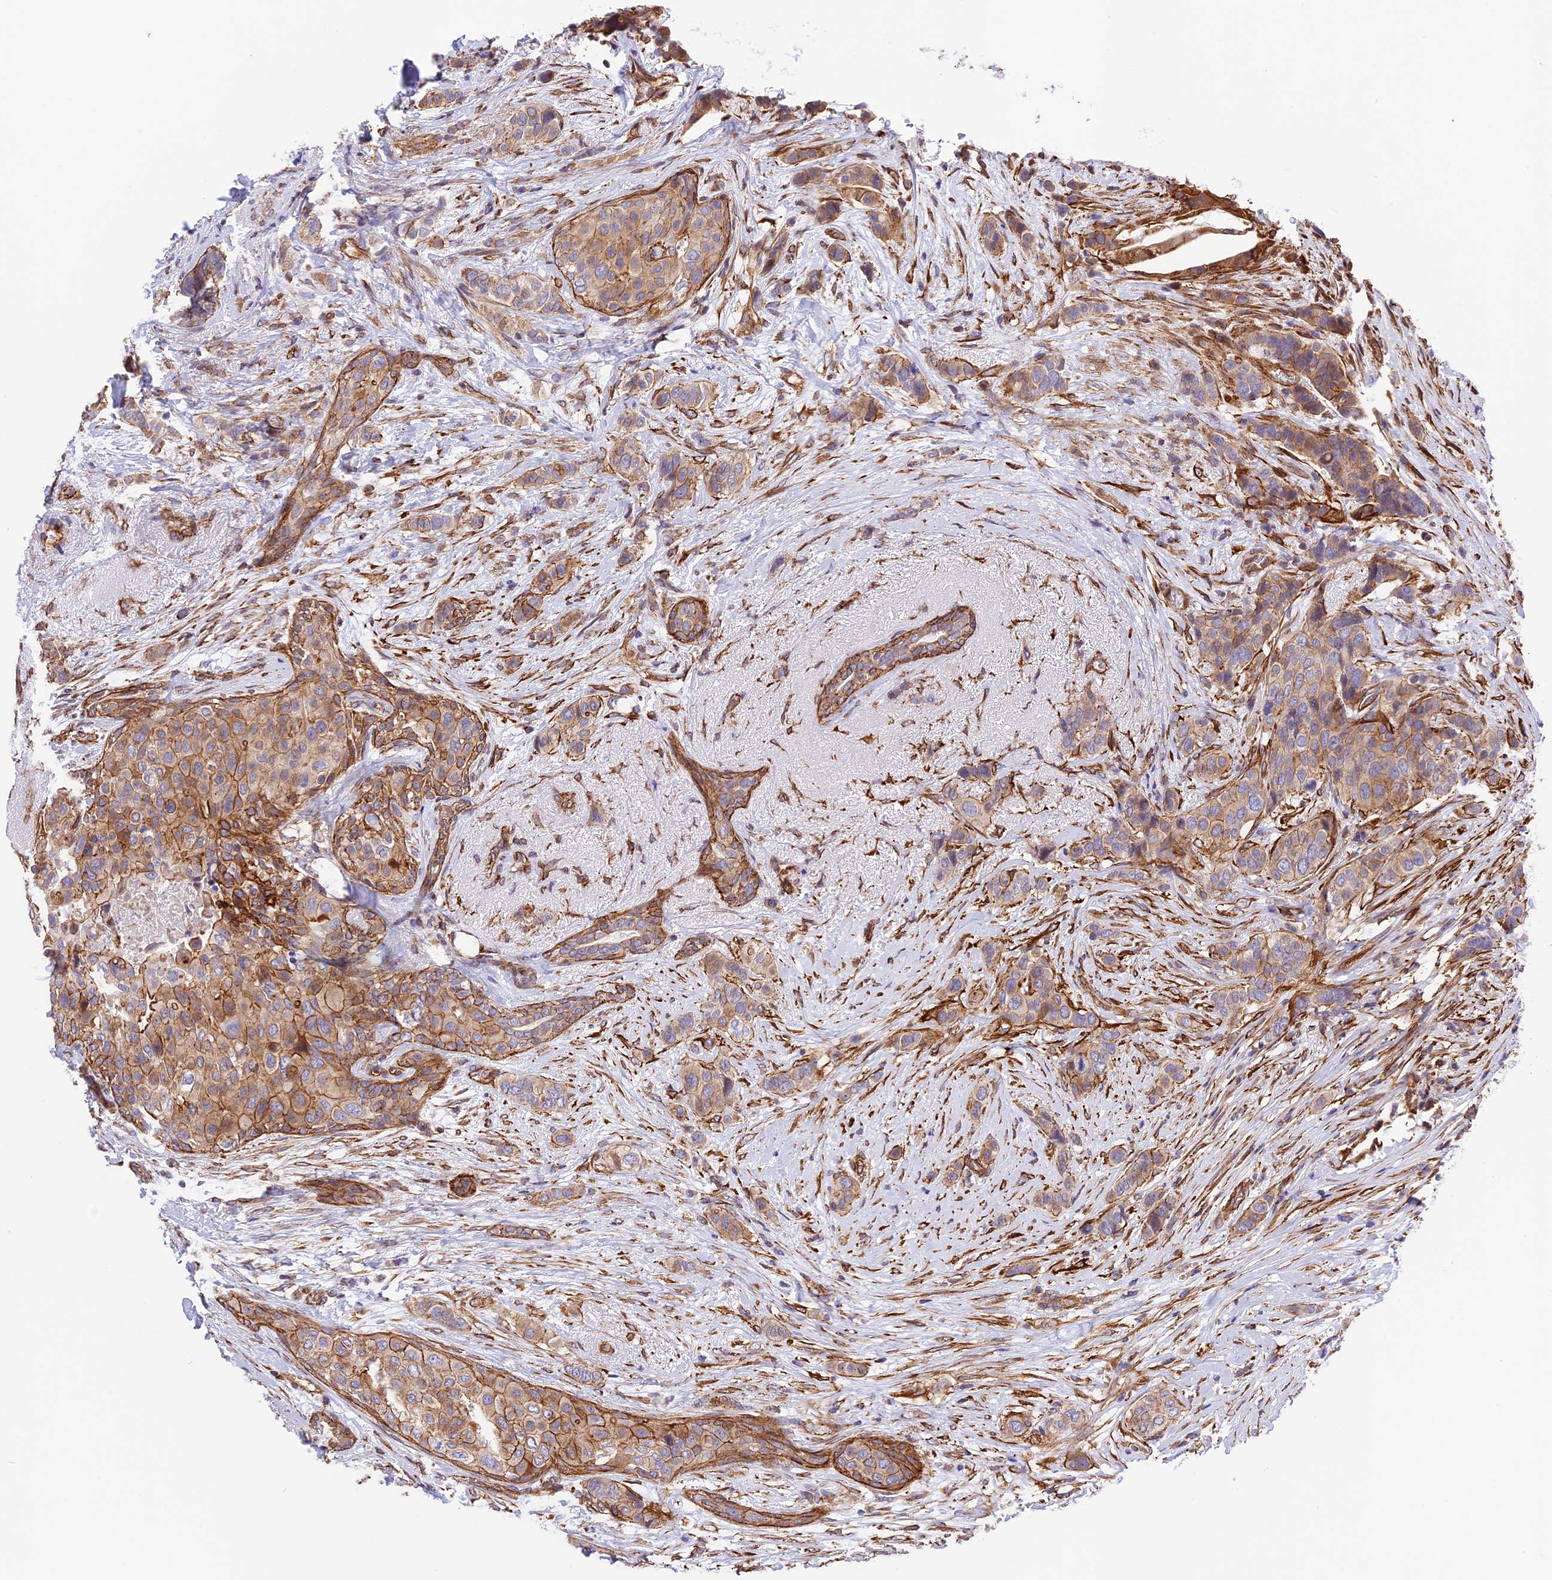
{"staining": {"intensity": "moderate", "quantity": "25%-75%", "location": "cytoplasmic/membranous"}, "tissue": "breast cancer", "cell_type": "Tumor cells", "image_type": "cancer", "snomed": [{"axis": "morphology", "description": "Lobular carcinoma"}, {"axis": "topography", "description": "Breast"}], "caption": "A medium amount of moderate cytoplasmic/membranous expression is present in about 25%-75% of tumor cells in breast cancer tissue.", "gene": "R3HDM4", "patient": {"sex": "female", "age": 51}}